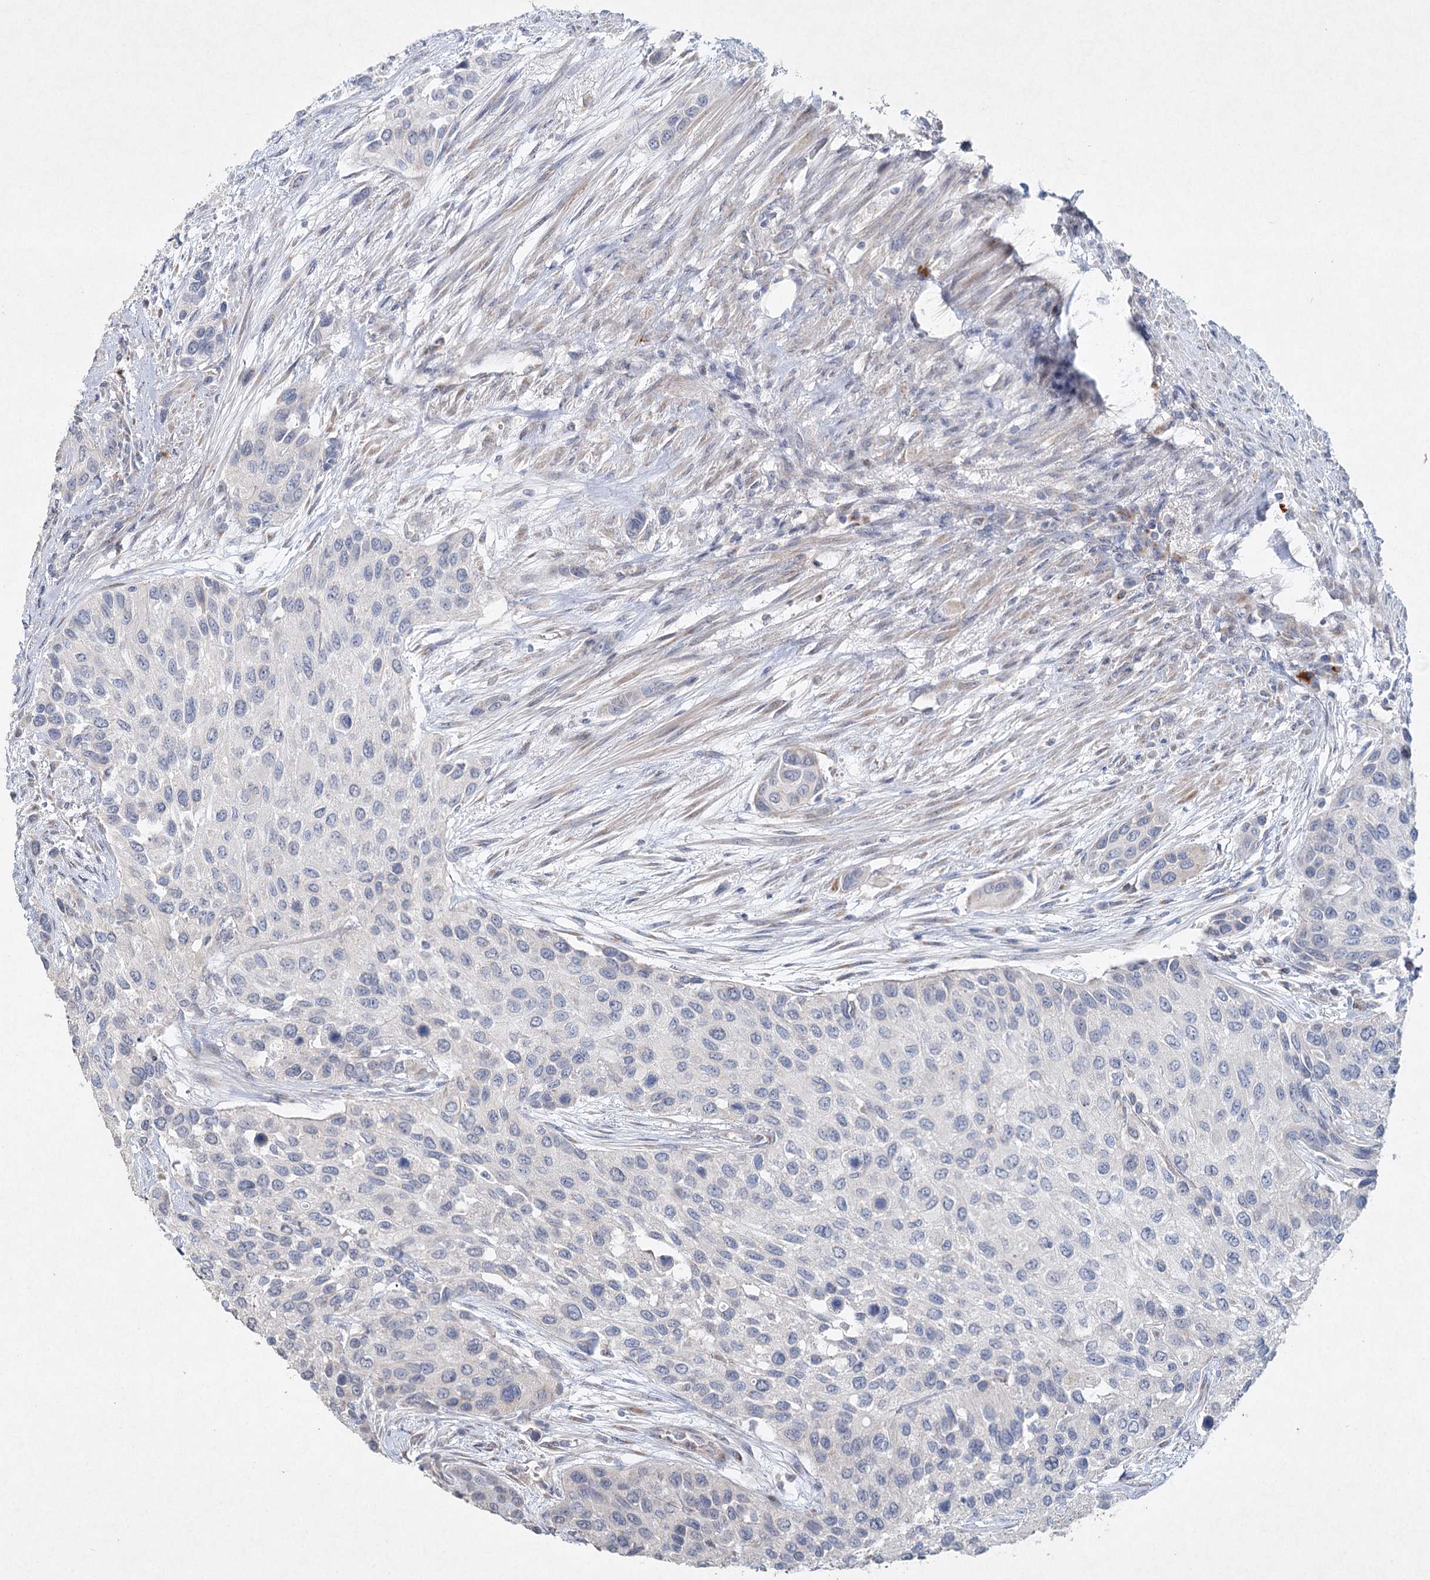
{"staining": {"intensity": "negative", "quantity": "none", "location": "none"}, "tissue": "urothelial cancer", "cell_type": "Tumor cells", "image_type": "cancer", "snomed": [{"axis": "morphology", "description": "Normal tissue, NOS"}, {"axis": "morphology", "description": "Urothelial carcinoma, High grade"}, {"axis": "topography", "description": "Vascular tissue"}, {"axis": "topography", "description": "Urinary bladder"}], "caption": "IHC micrograph of neoplastic tissue: human urothelial cancer stained with DAB (3,3'-diaminobenzidine) reveals no significant protein staining in tumor cells.", "gene": "RFX6", "patient": {"sex": "female", "age": 56}}